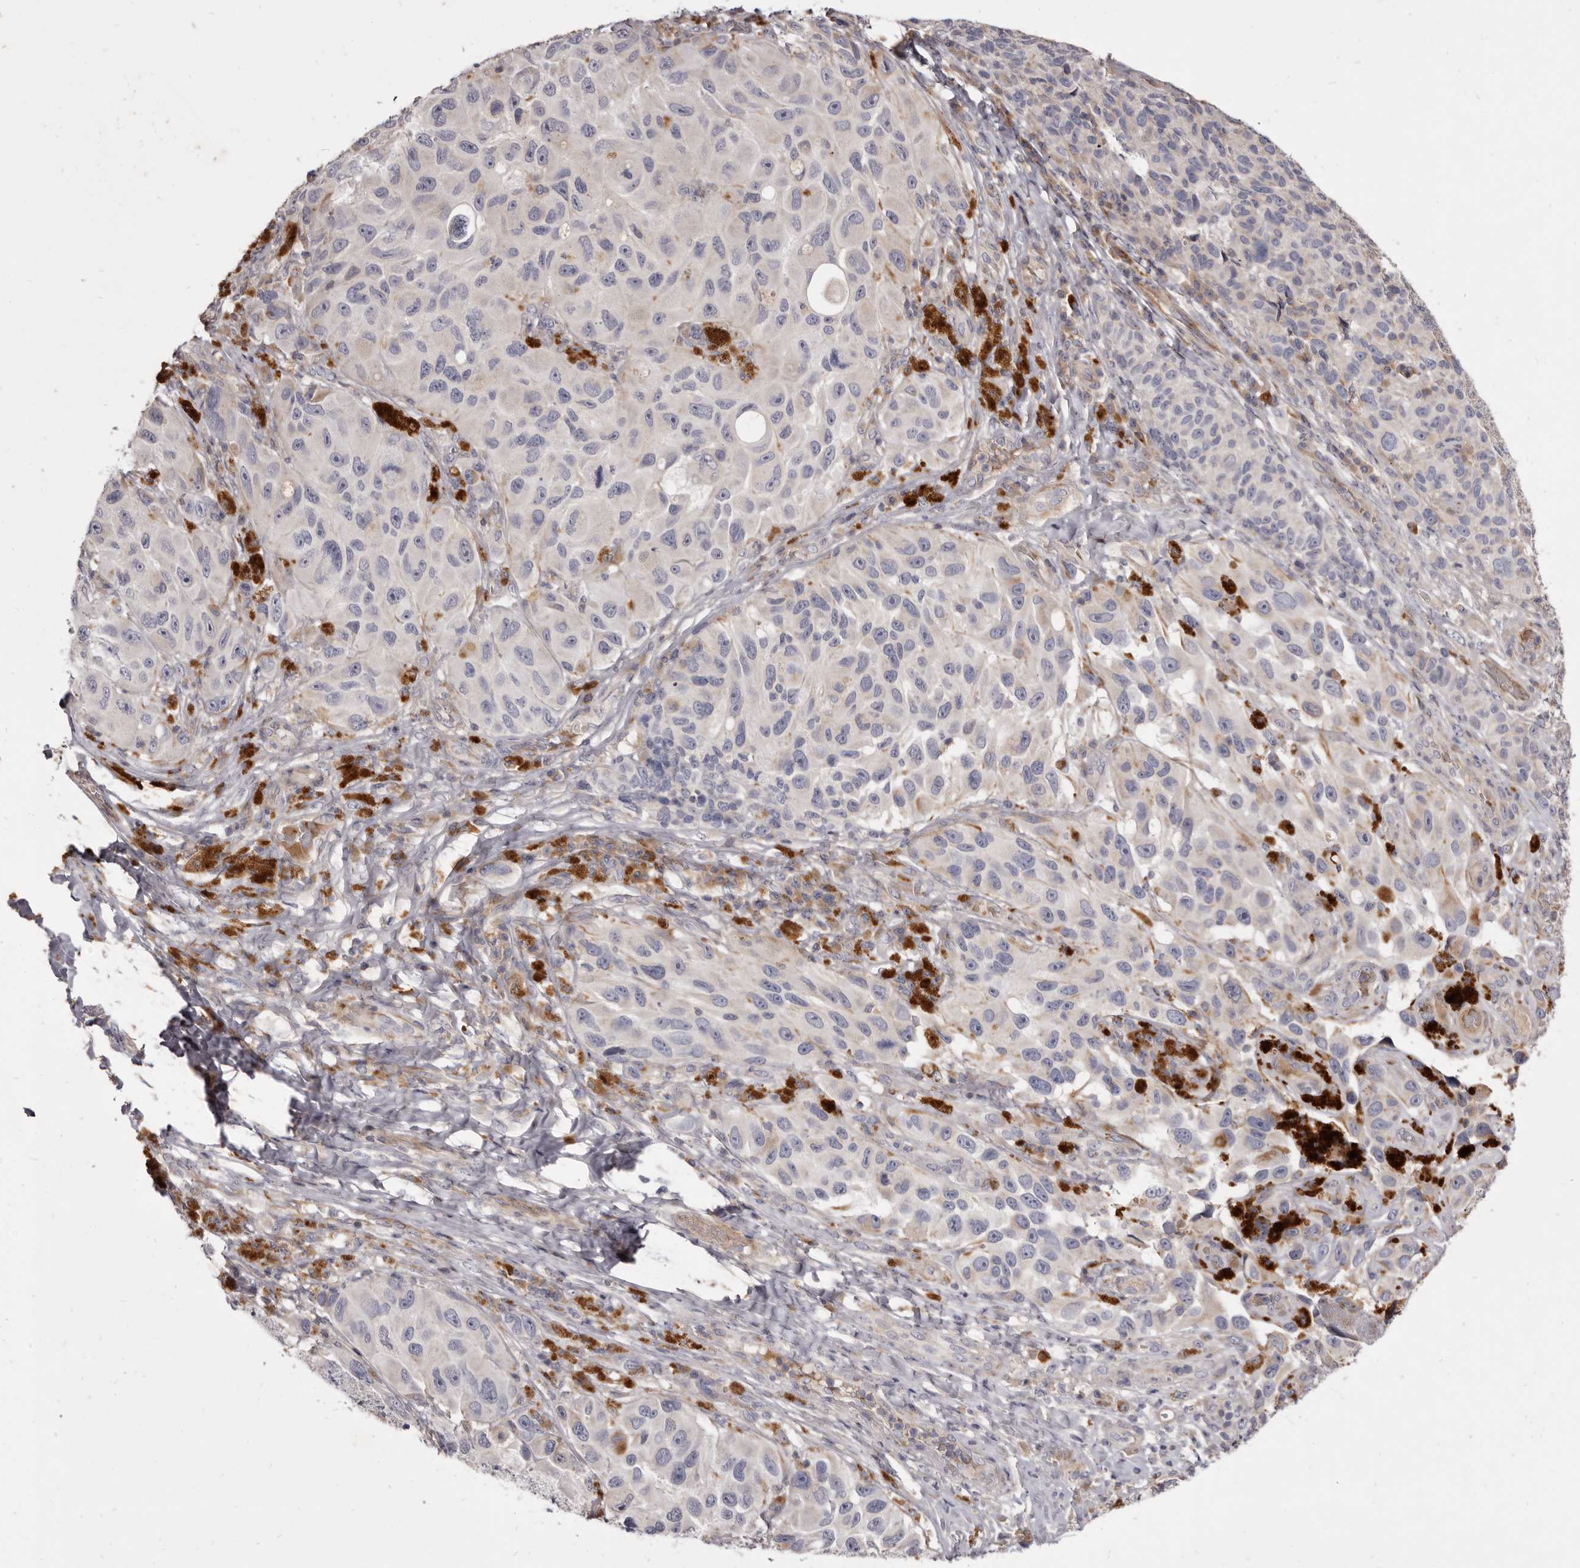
{"staining": {"intensity": "negative", "quantity": "none", "location": "none"}, "tissue": "melanoma", "cell_type": "Tumor cells", "image_type": "cancer", "snomed": [{"axis": "morphology", "description": "Malignant melanoma, NOS"}, {"axis": "topography", "description": "Skin"}], "caption": "High magnification brightfield microscopy of malignant melanoma stained with DAB (3,3'-diaminobenzidine) (brown) and counterstained with hematoxylin (blue): tumor cells show no significant expression.", "gene": "FAS", "patient": {"sex": "female", "age": 73}}